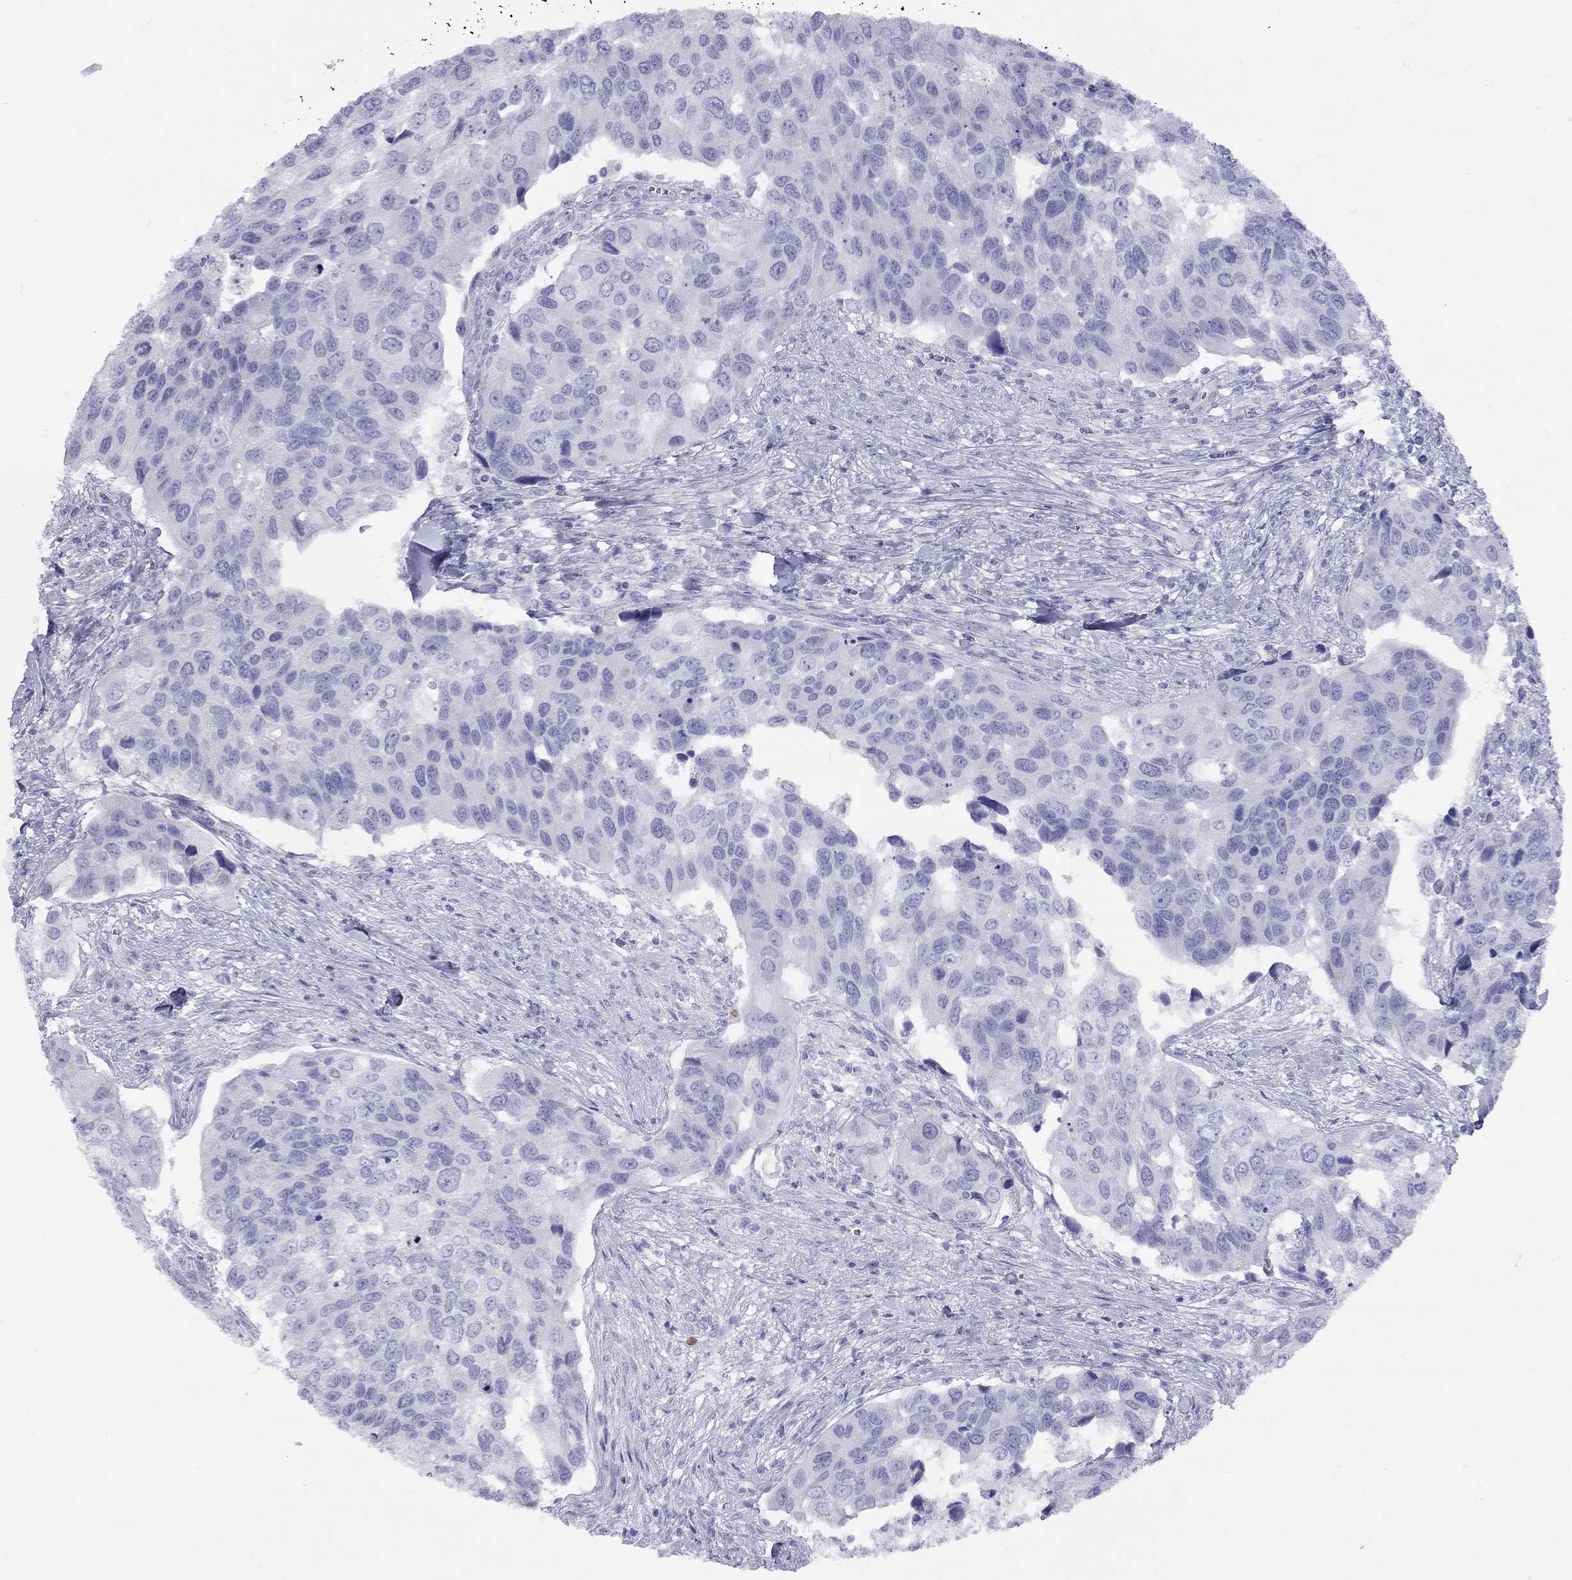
{"staining": {"intensity": "negative", "quantity": "none", "location": "none"}, "tissue": "urothelial cancer", "cell_type": "Tumor cells", "image_type": "cancer", "snomed": [{"axis": "morphology", "description": "Urothelial carcinoma, High grade"}, {"axis": "topography", "description": "Urinary bladder"}], "caption": "This is an immunohistochemistry (IHC) histopathology image of human urothelial carcinoma (high-grade). There is no positivity in tumor cells.", "gene": "GRIA2", "patient": {"sex": "male", "age": 60}}